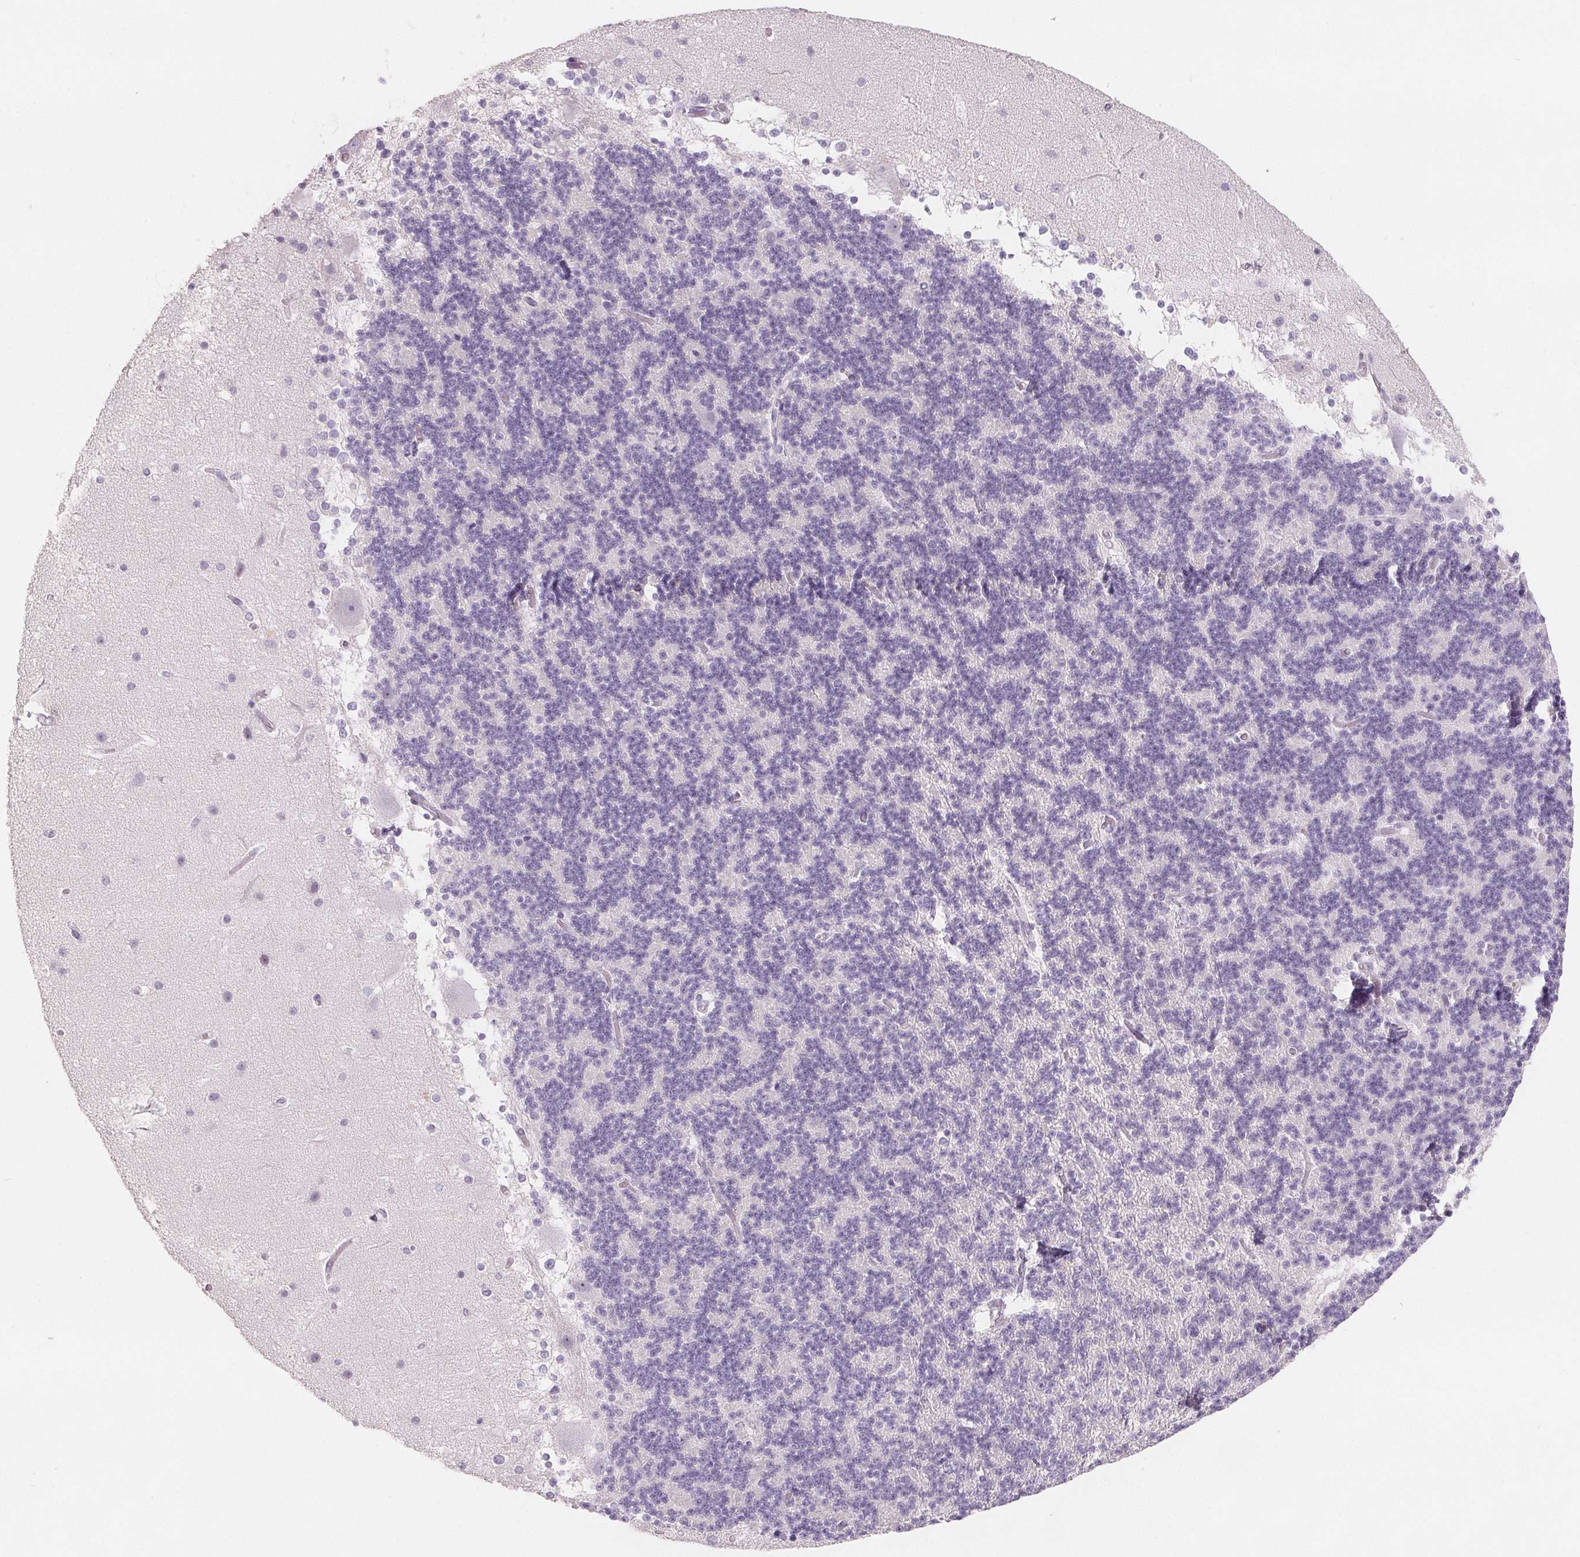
{"staining": {"intensity": "negative", "quantity": "none", "location": "none"}, "tissue": "cerebellum", "cell_type": "Cells in granular layer", "image_type": "normal", "snomed": [{"axis": "morphology", "description": "Normal tissue, NOS"}, {"axis": "topography", "description": "Cerebellum"}], "caption": "This histopathology image is of unremarkable cerebellum stained with immunohistochemistry to label a protein in brown with the nuclei are counter-stained blue. There is no positivity in cells in granular layer.", "gene": "CD69", "patient": {"sex": "female", "age": 19}}